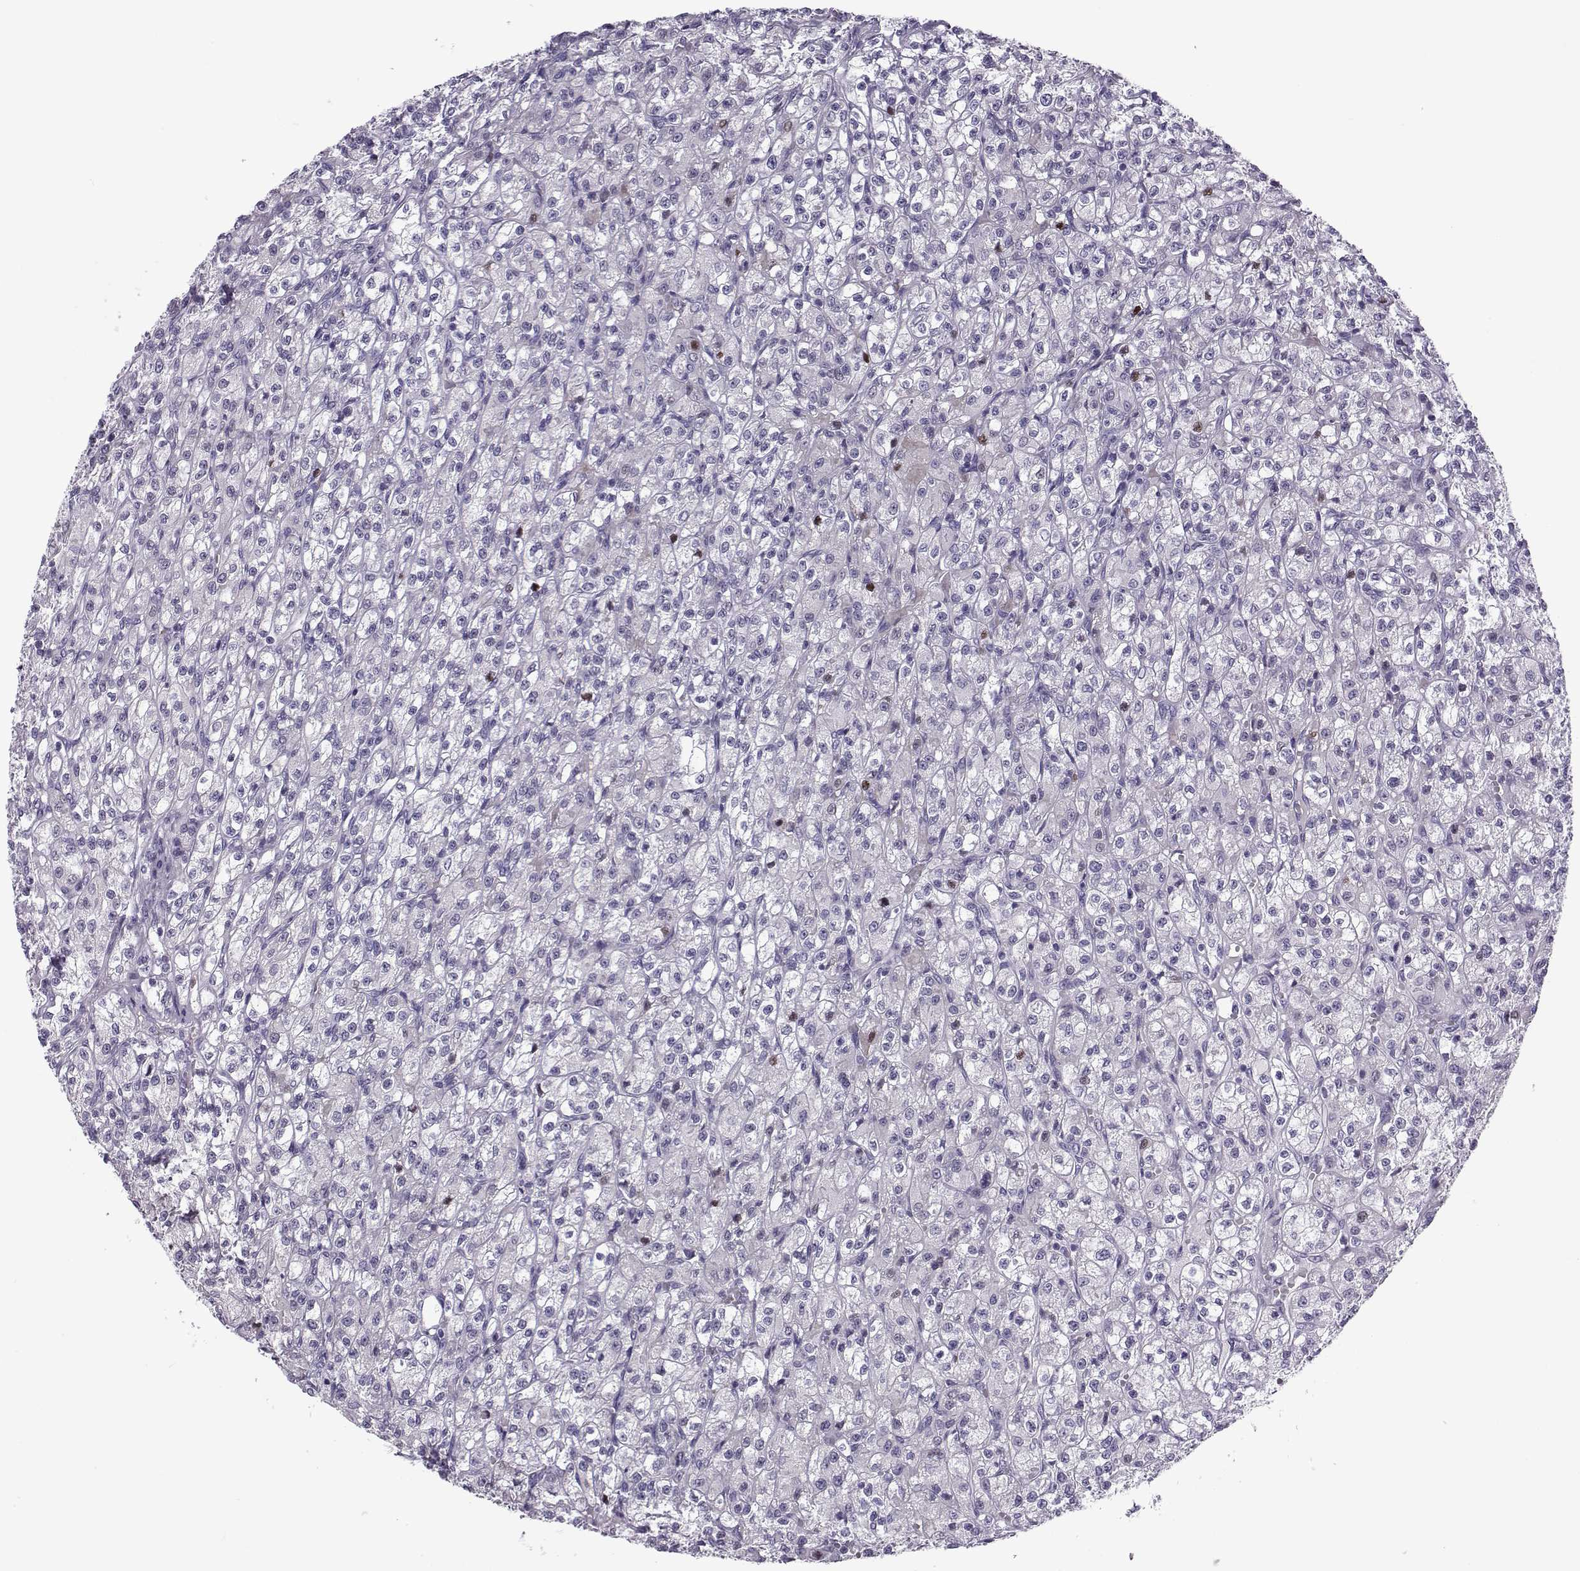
{"staining": {"intensity": "moderate", "quantity": "<25%", "location": "nuclear"}, "tissue": "renal cancer", "cell_type": "Tumor cells", "image_type": "cancer", "snomed": [{"axis": "morphology", "description": "Adenocarcinoma, NOS"}, {"axis": "topography", "description": "Kidney"}], "caption": "Protein staining by immunohistochemistry reveals moderate nuclear positivity in approximately <25% of tumor cells in renal adenocarcinoma.", "gene": "OIP5", "patient": {"sex": "female", "age": 70}}